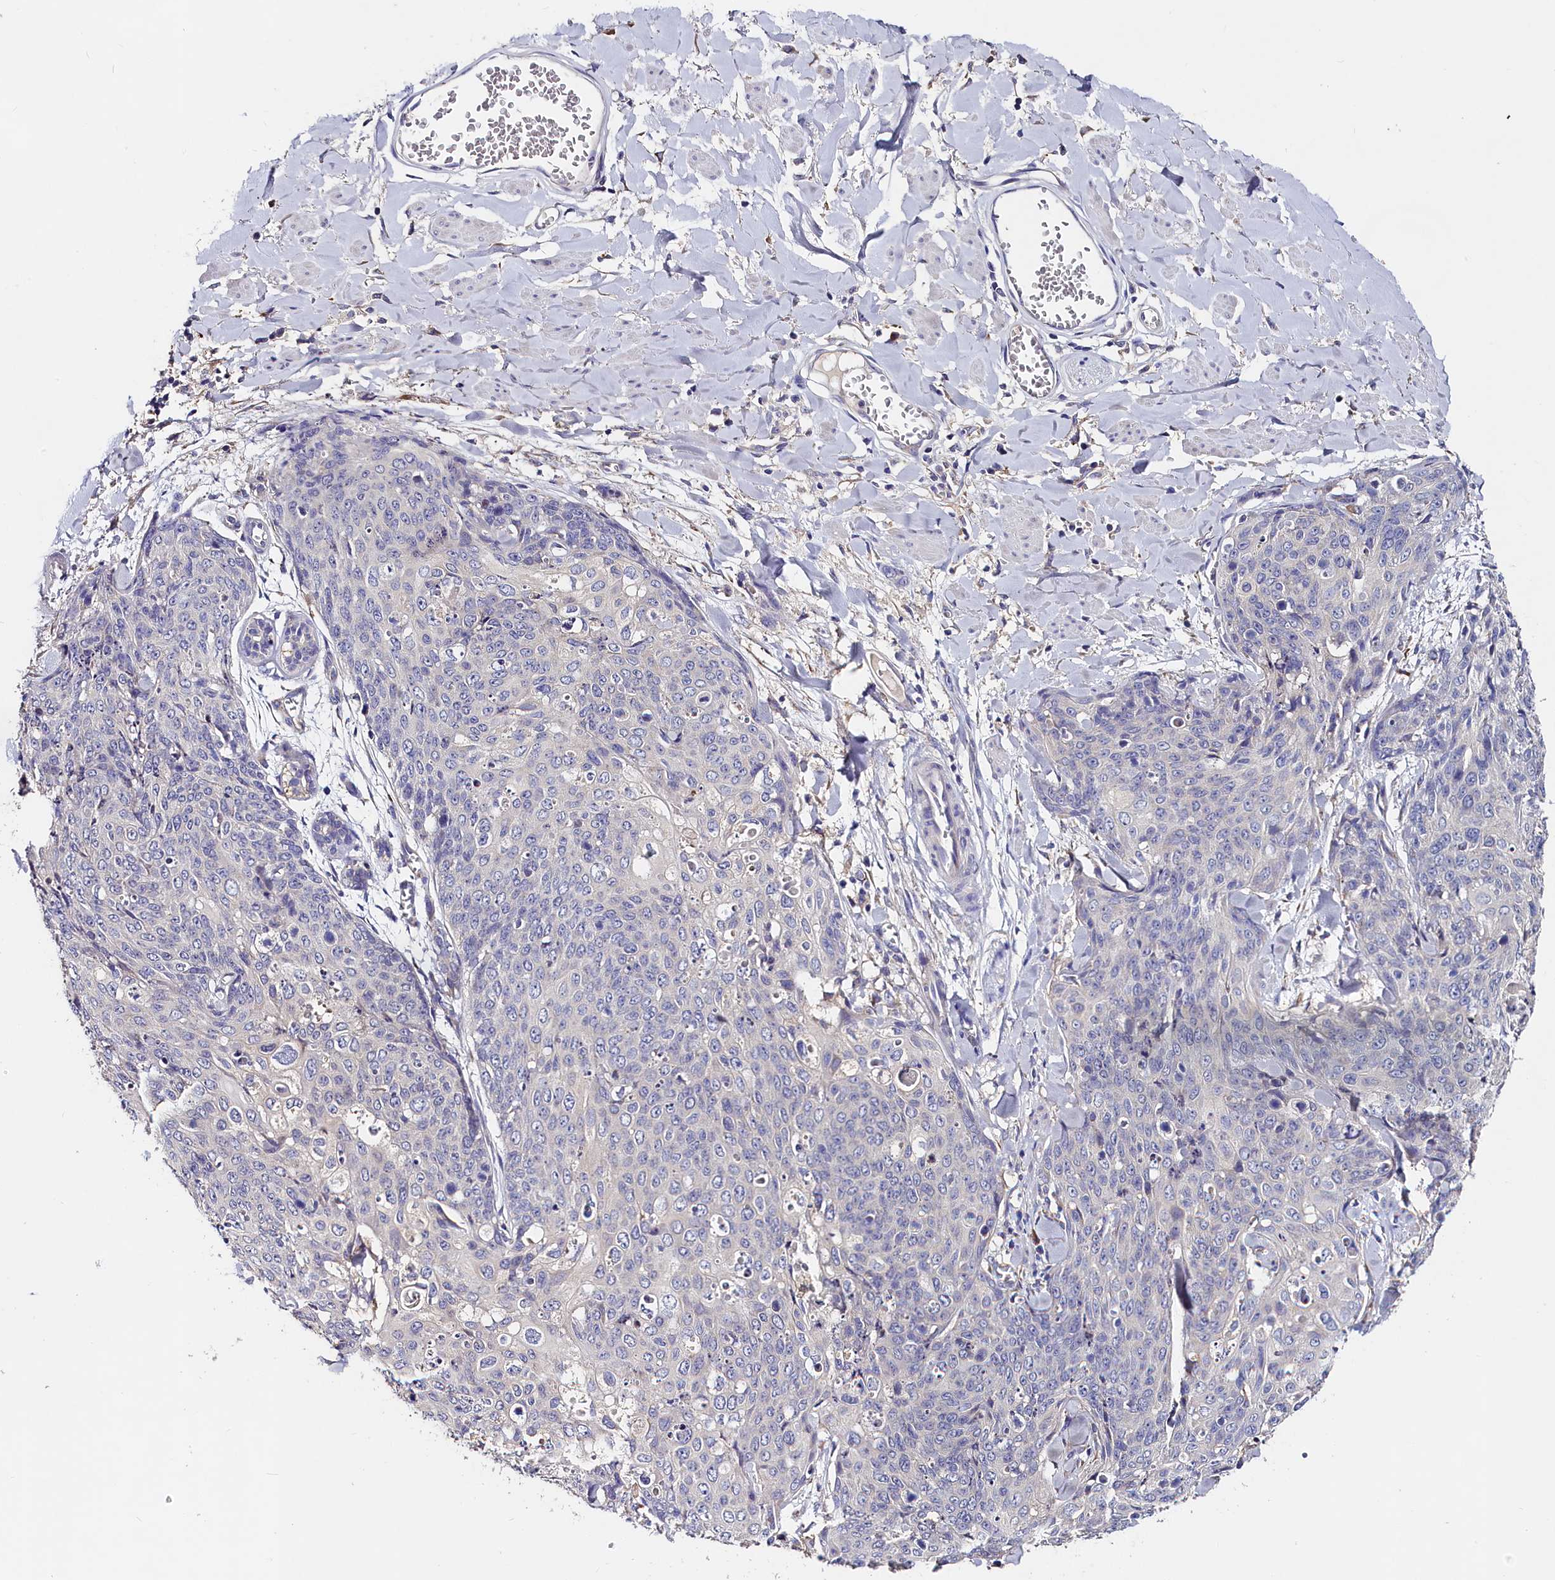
{"staining": {"intensity": "negative", "quantity": "none", "location": "none"}, "tissue": "skin cancer", "cell_type": "Tumor cells", "image_type": "cancer", "snomed": [{"axis": "morphology", "description": "Squamous cell carcinoma, NOS"}, {"axis": "topography", "description": "Skin"}, {"axis": "topography", "description": "Vulva"}], "caption": "Squamous cell carcinoma (skin) was stained to show a protein in brown. There is no significant positivity in tumor cells.", "gene": "ST7L", "patient": {"sex": "female", "age": 85}}